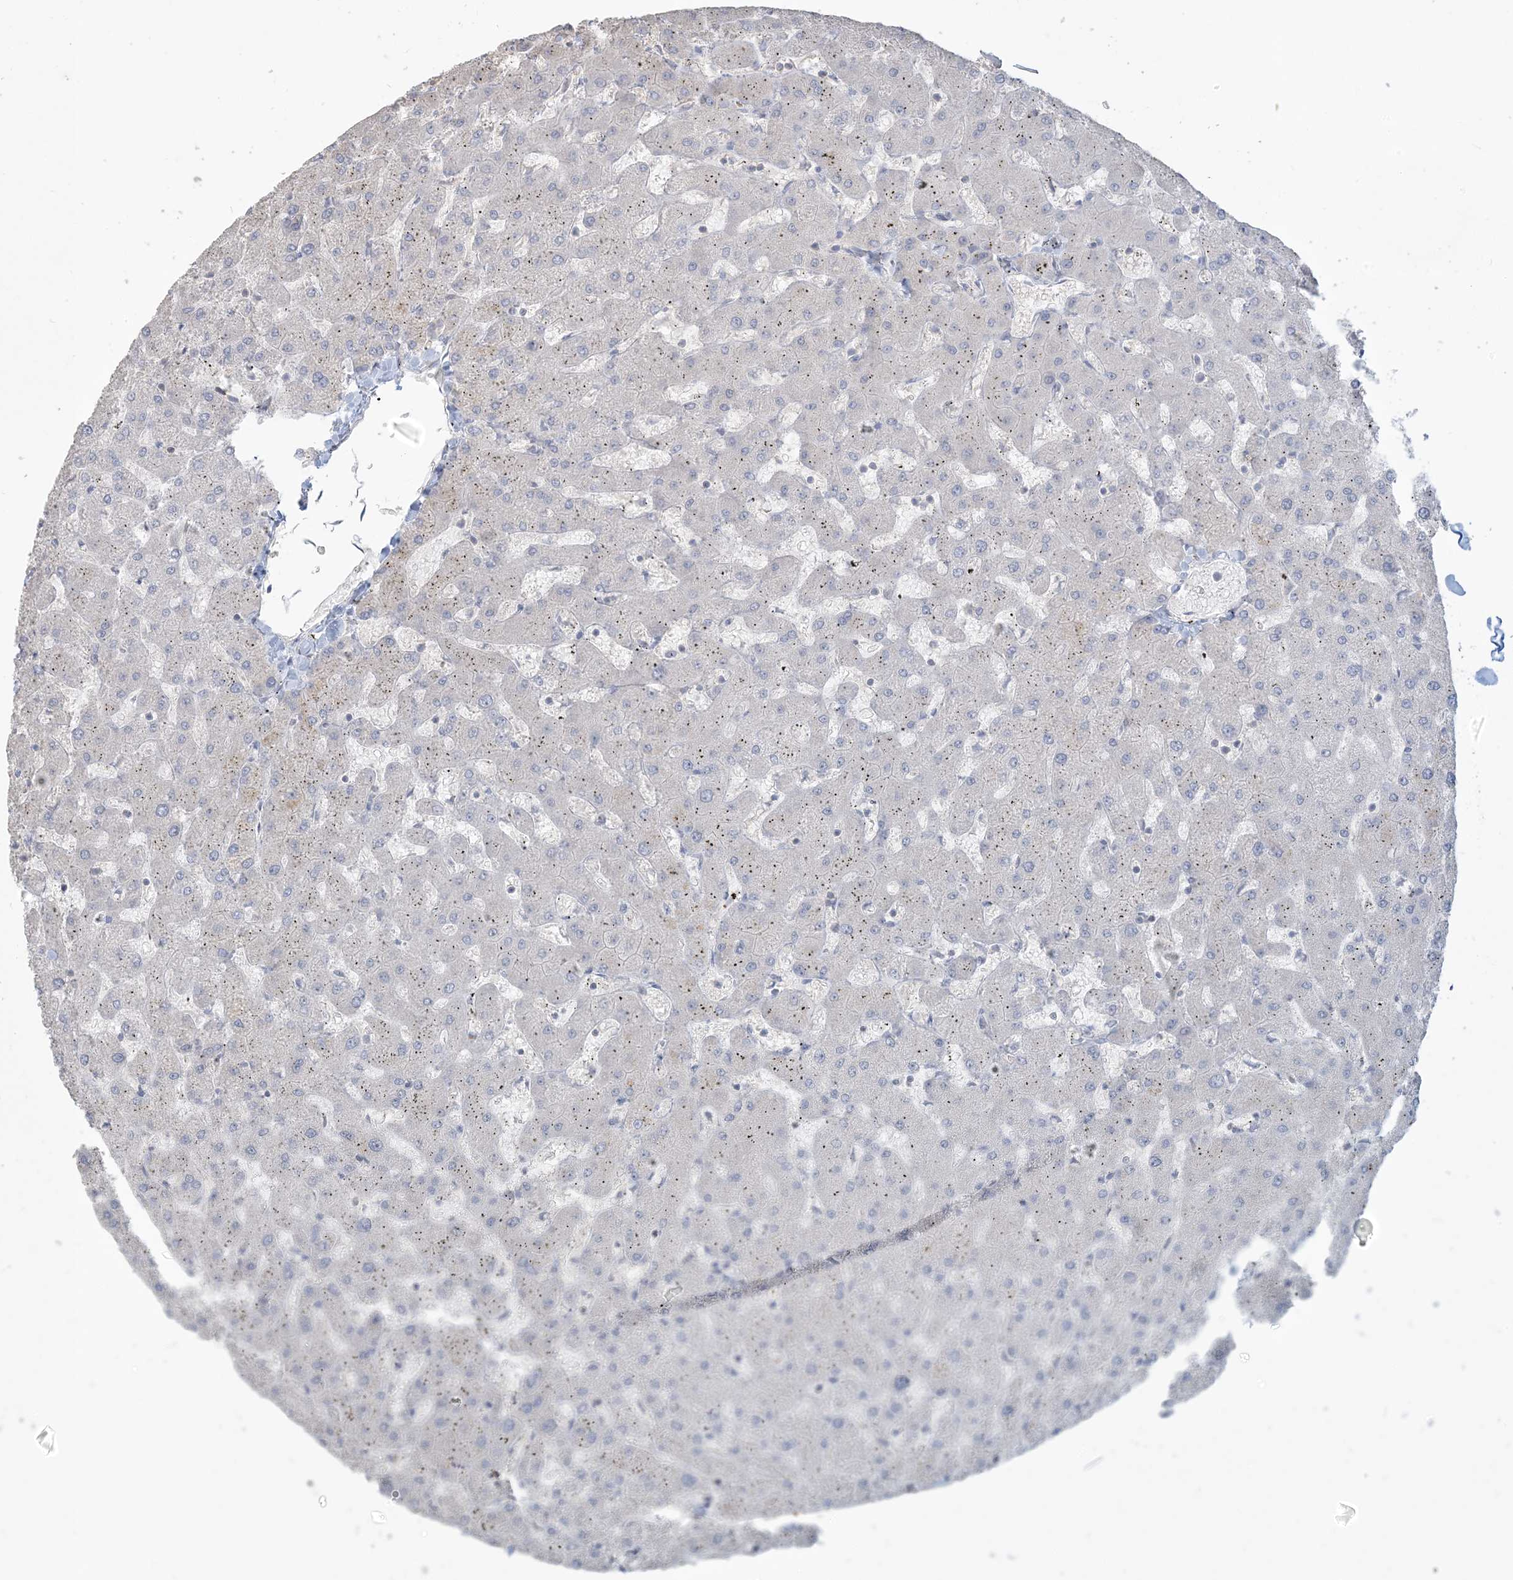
{"staining": {"intensity": "negative", "quantity": "none", "location": "none"}, "tissue": "liver", "cell_type": "Cholangiocytes", "image_type": "normal", "snomed": [{"axis": "morphology", "description": "Normal tissue, NOS"}, {"axis": "topography", "description": "Liver"}], "caption": "Human liver stained for a protein using immunohistochemistry demonstrates no expression in cholangiocytes.", "gene": "NPHS2", "patient": {"sex": "female", "age": 63}}